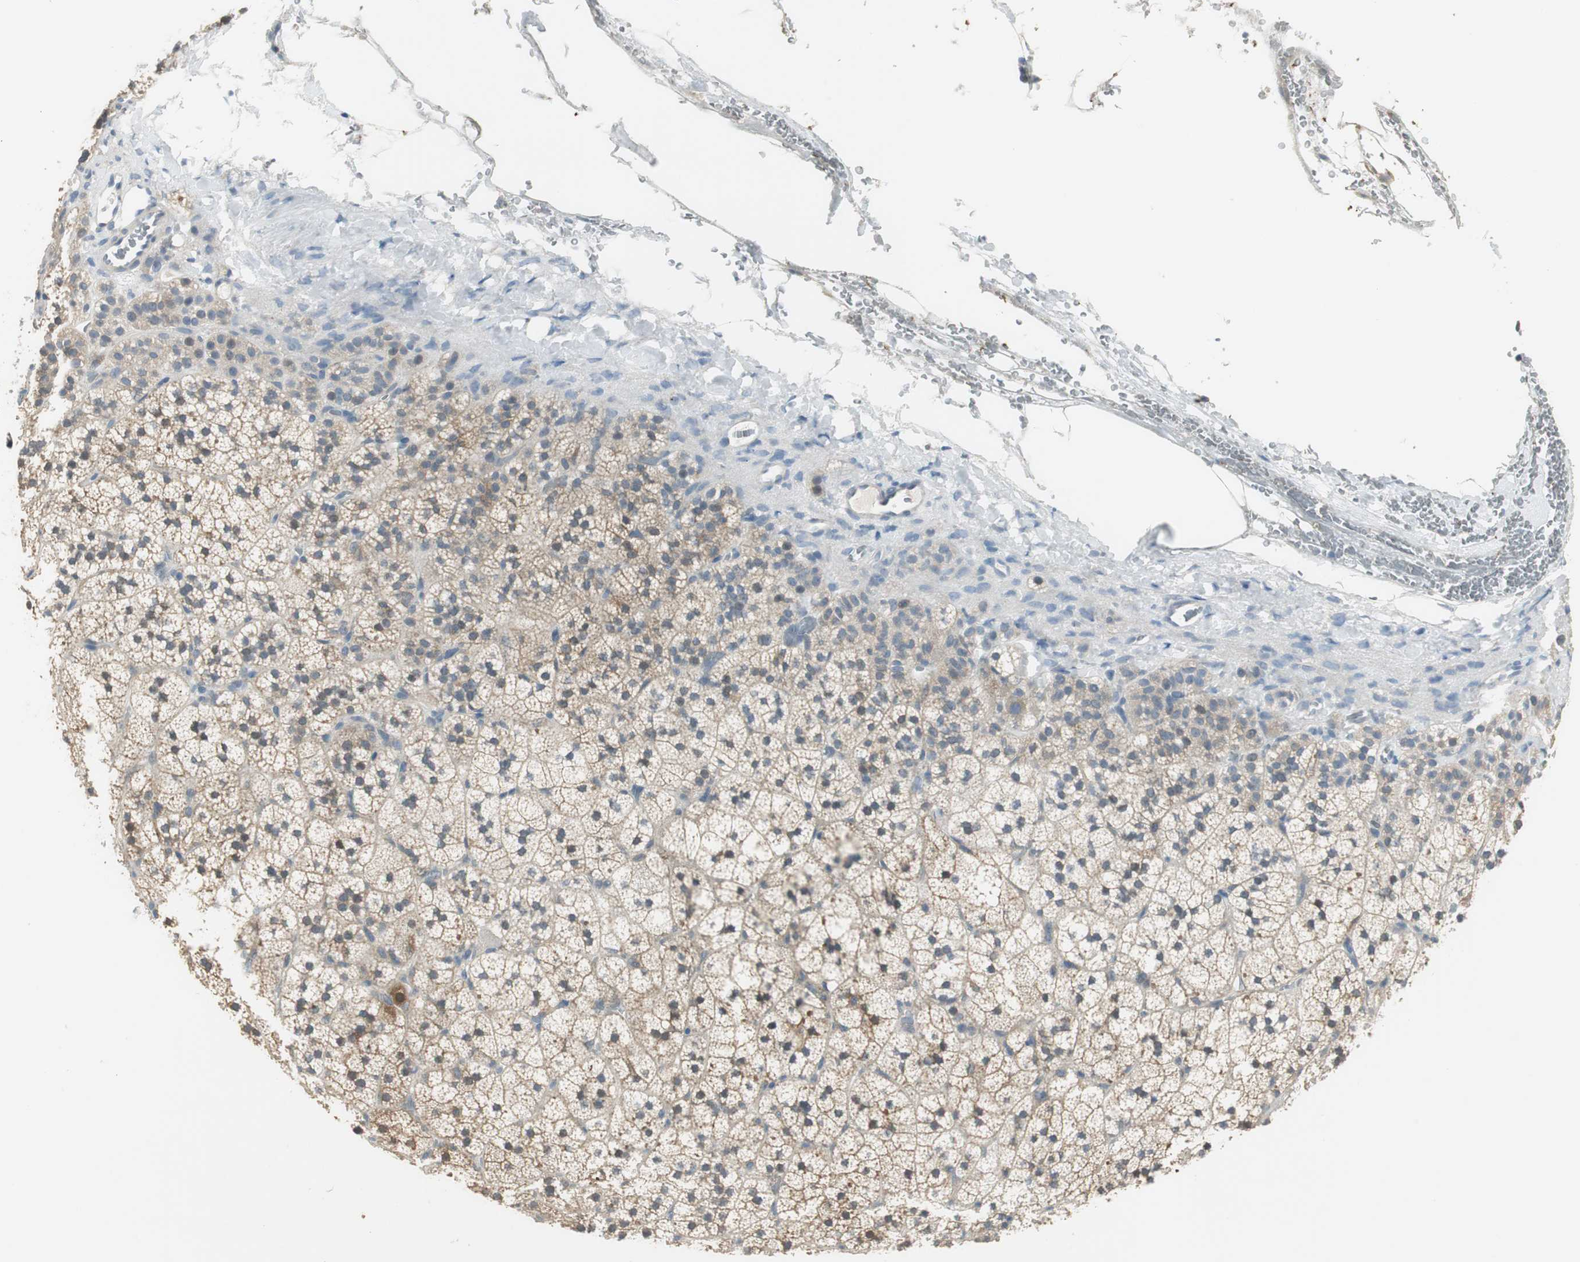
{"staining": {"intensity": "moderate", "quantity": ">75%", "location": "cytoplasmic/membranous"}, "tissue": "adrenal gland", "cell_type": "Glandular cells", "image_type": "normal", "snomed": [{"axis": "morphology", "description": "Normal tissue, NOS"}, {"axis": "topography", "description": "Adrenal gland"}], "caption": "Protein expression analysis of normal human adrenal gland reveals moderate cytoplasmic/membranous positivity in approximately >75% of glandular cells.", "gene": "MSTO1", "patient": {"sex": "male", "age": 35}}